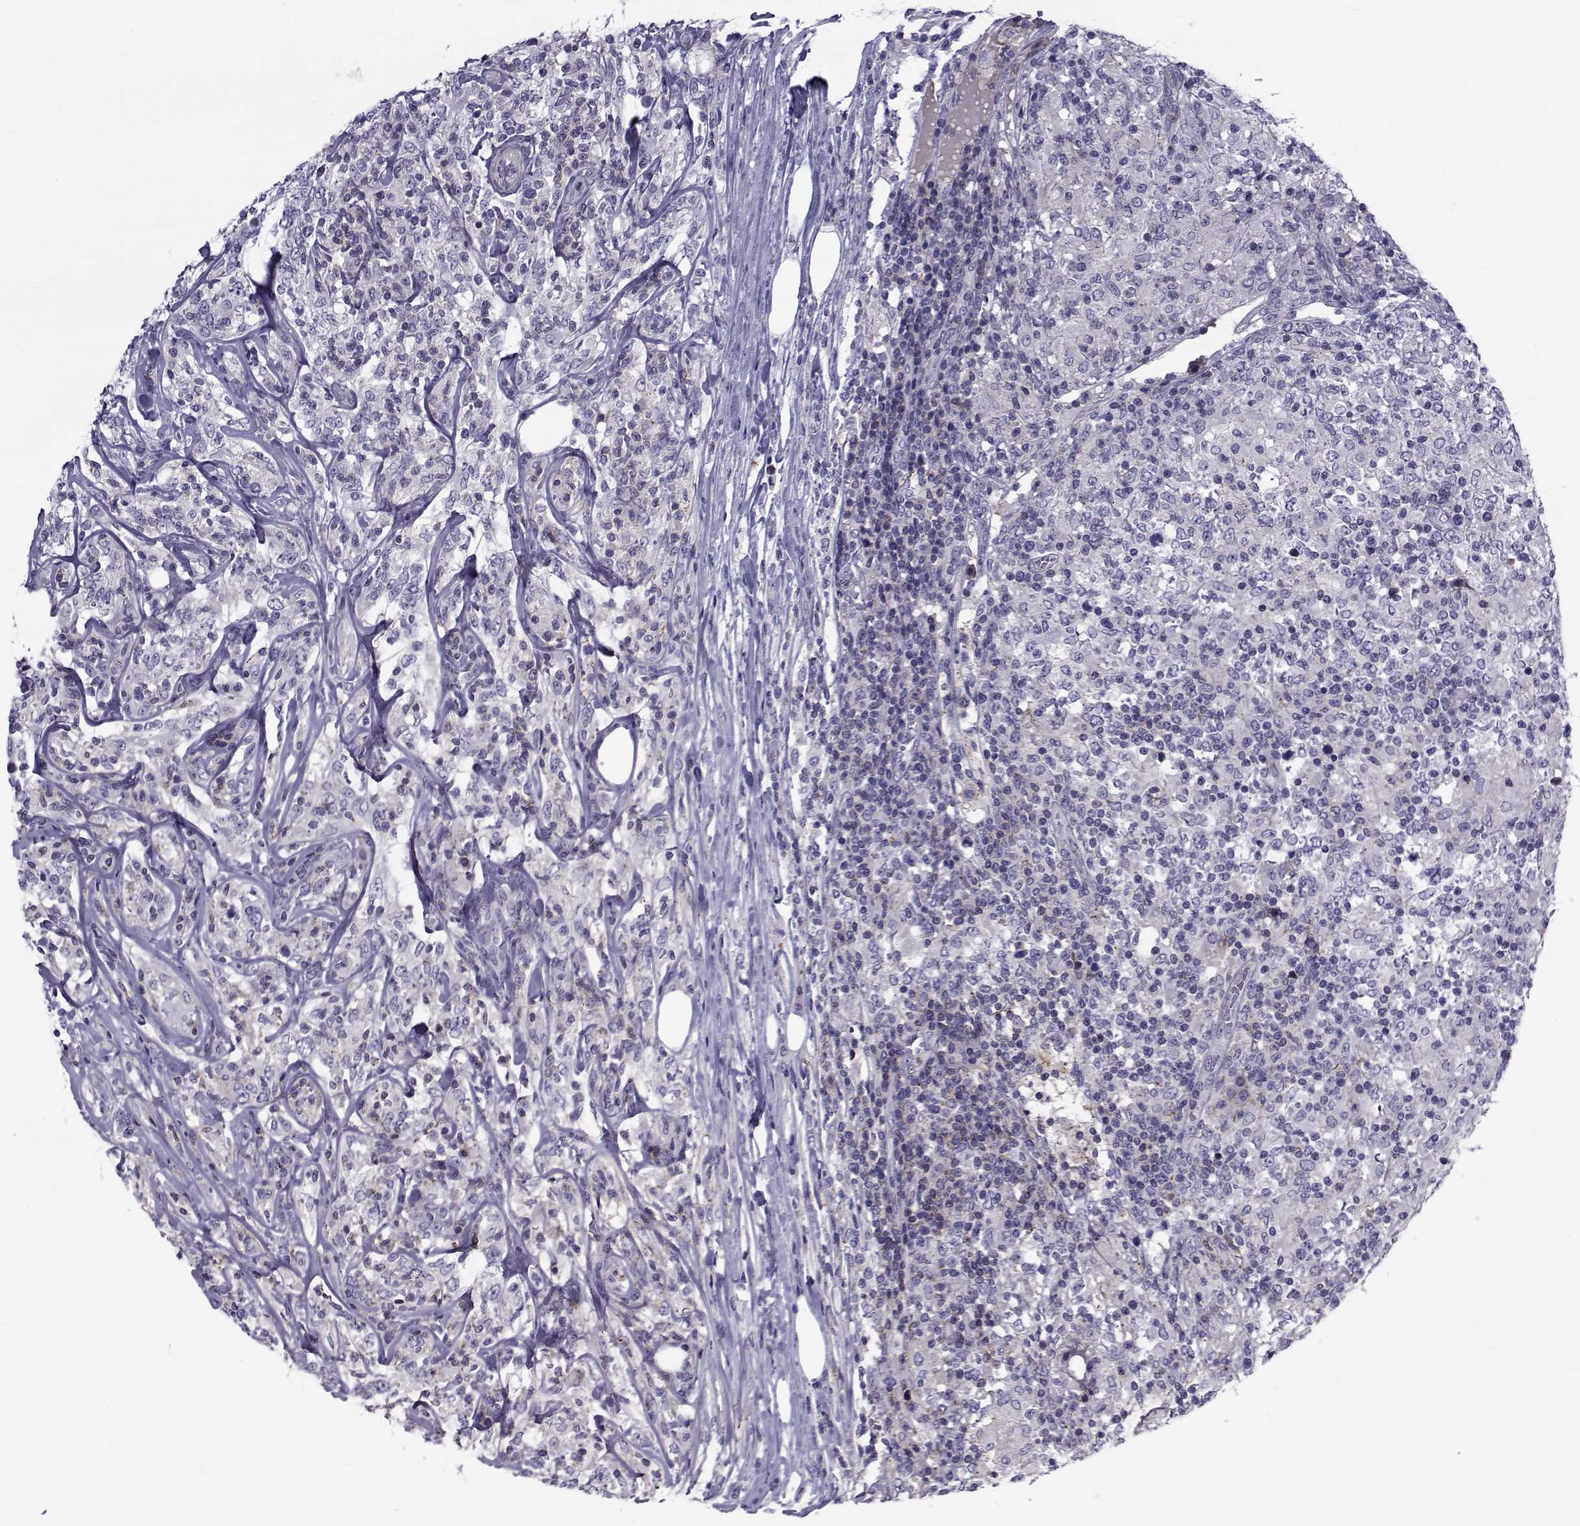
{"staining": {"intensity": "negative", "quantity": "none", "location": "none"}, "tissue": "lymphoma", "cell_type": "Tumor cells", "image_type": "cancer", "snomed": [{"axis": "morphology", "description": "Malignant lymphoma, non-Hodgkin's type, High grade"}, {"axis": "topography", "description": "Lymph node"}], "caption": "Photomicrograph shows no significant protein staining in tumor cells of lymphoma.", "gene": "LRRC27", "patient": {"sex": "female", "age": 84}}